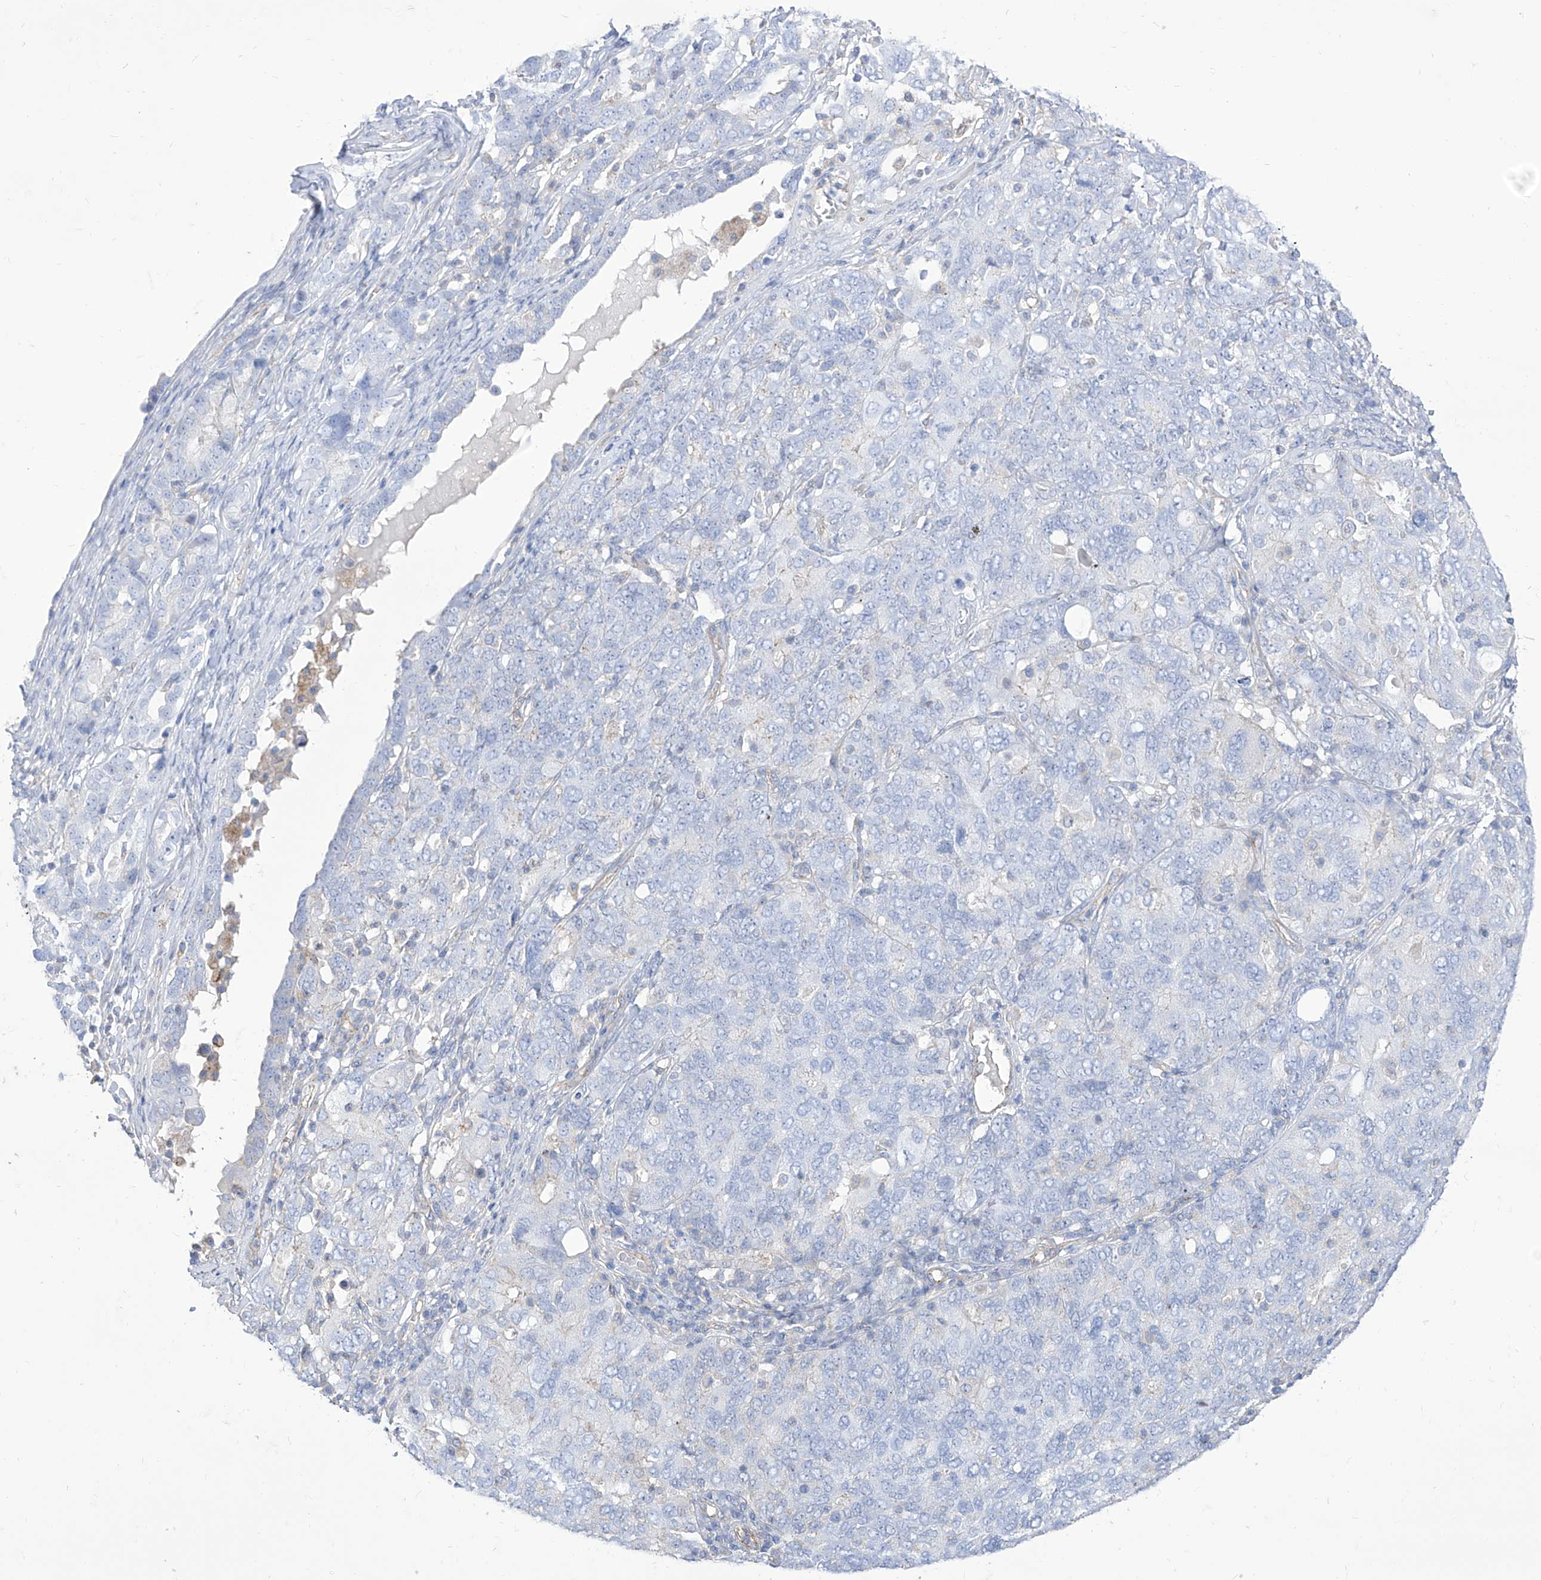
{"staining": {"intensity": "negative", "quantity": "none", "location": "none"}, "tissue": "ovarian cancer", "cell_type": "Tumor cells", "image_type": "cancer", "snomed": [{"axis": "morphology", "description": "Carcinoma, endometroid"}, {"axis": "topography", "description": "Ovary"}], "caption": "Human ovarian endometroid carcinoma stained for a protein using immunohistochemistry (IHC) demonstrates no expression in tumor cells.", "gene": "C1orf74", "patient": {"sex": "female", "age": 62}}